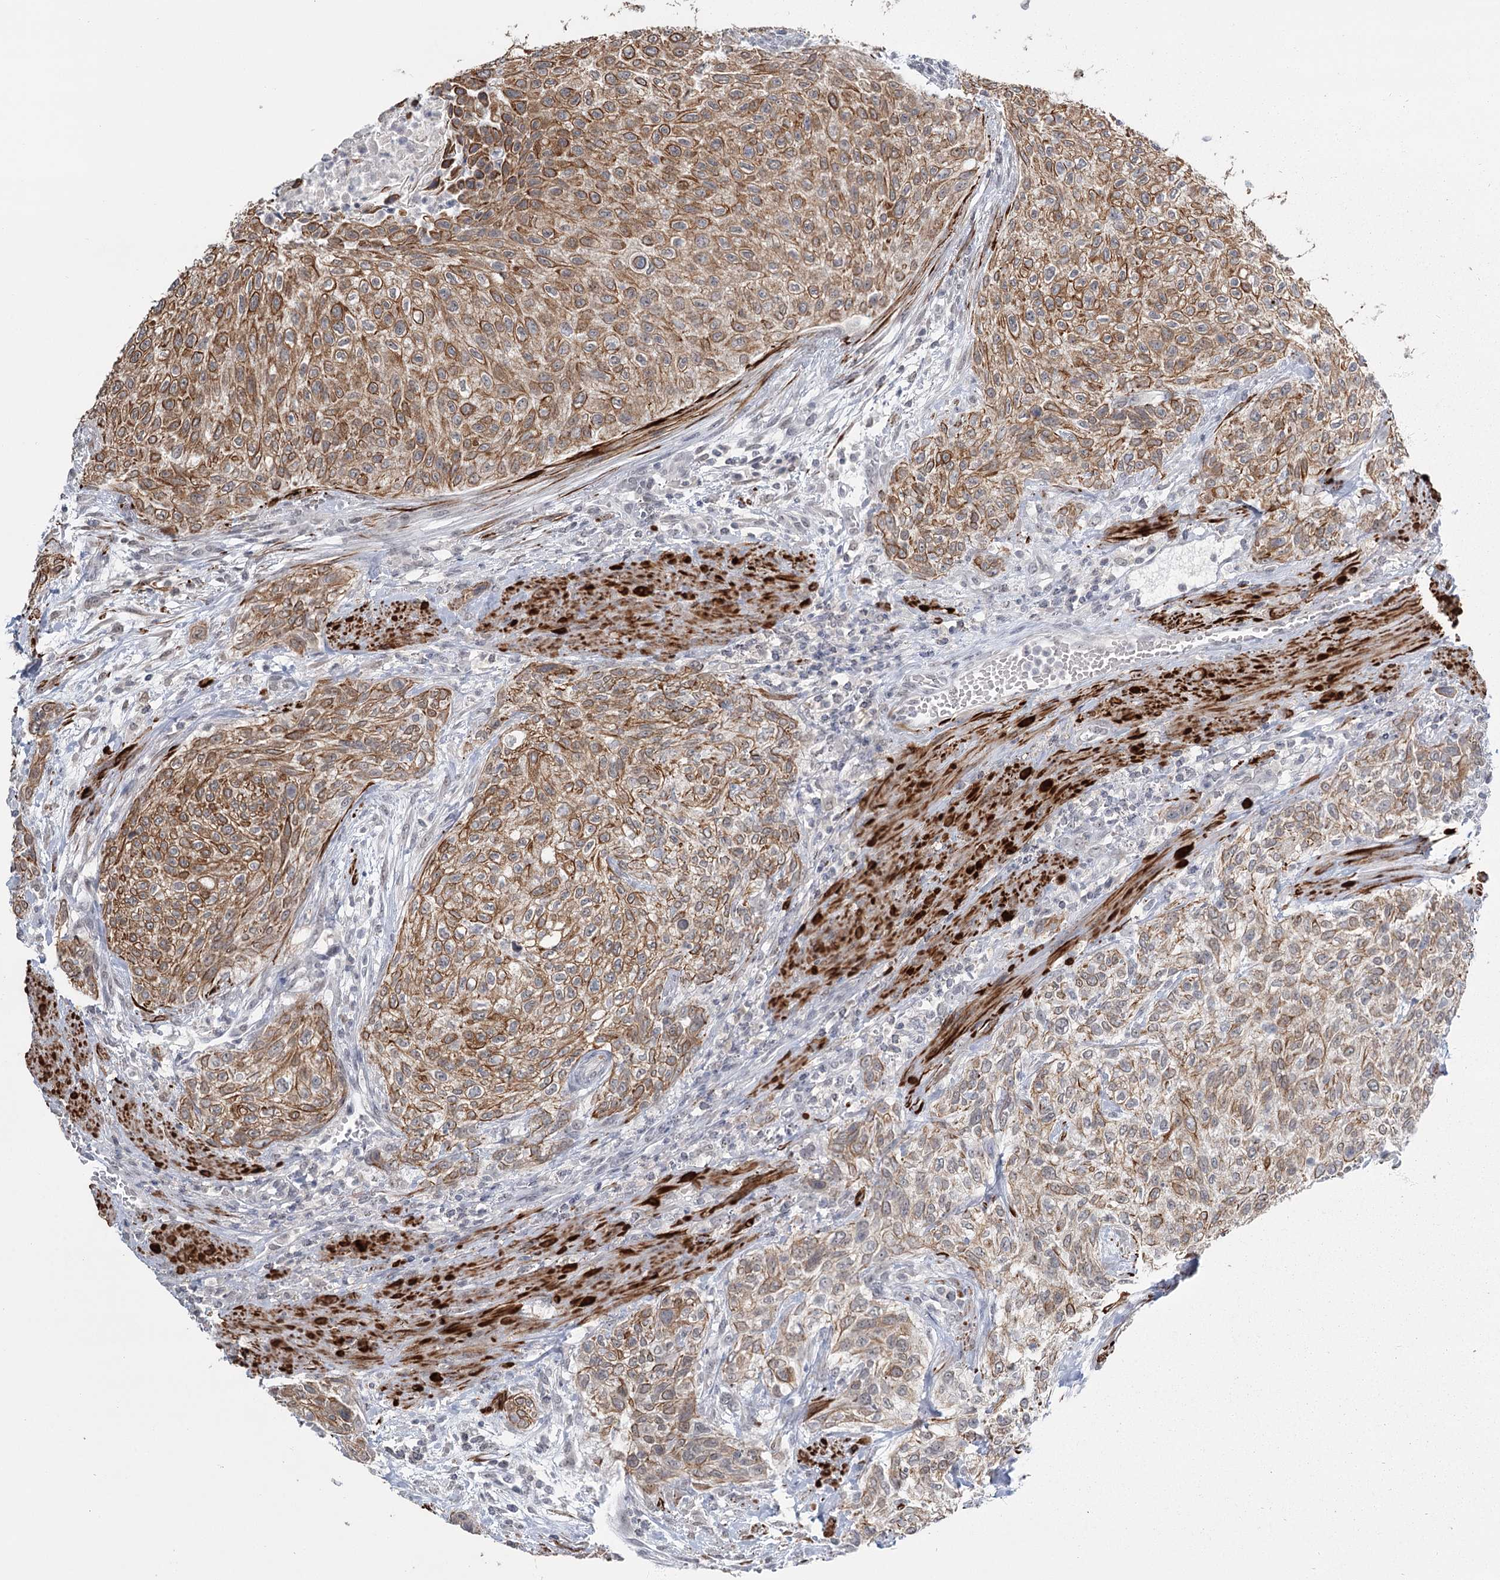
{"staining": {"intensity": "moderate", "quantity": ">75%", "location": "cytoplasmic/membranous"}, "tissue": "urothelial cancer", "cell_type": "Tumor cells", "image_type": "cancer", "snomed": [{"axis": "morphology", "description": "Urothelial carcinoma, High grade"}, {"axis": "topography", "description": "Urinary bladder"}], "caption": "Human high-grade urothelial carcinoma stained with a brown dye shows moderate cytoplasmic/membranous positive staining in about >75% of tumor cells.", "gene": "TMEM70", "patient": {"sex": "male", "age": 35}}